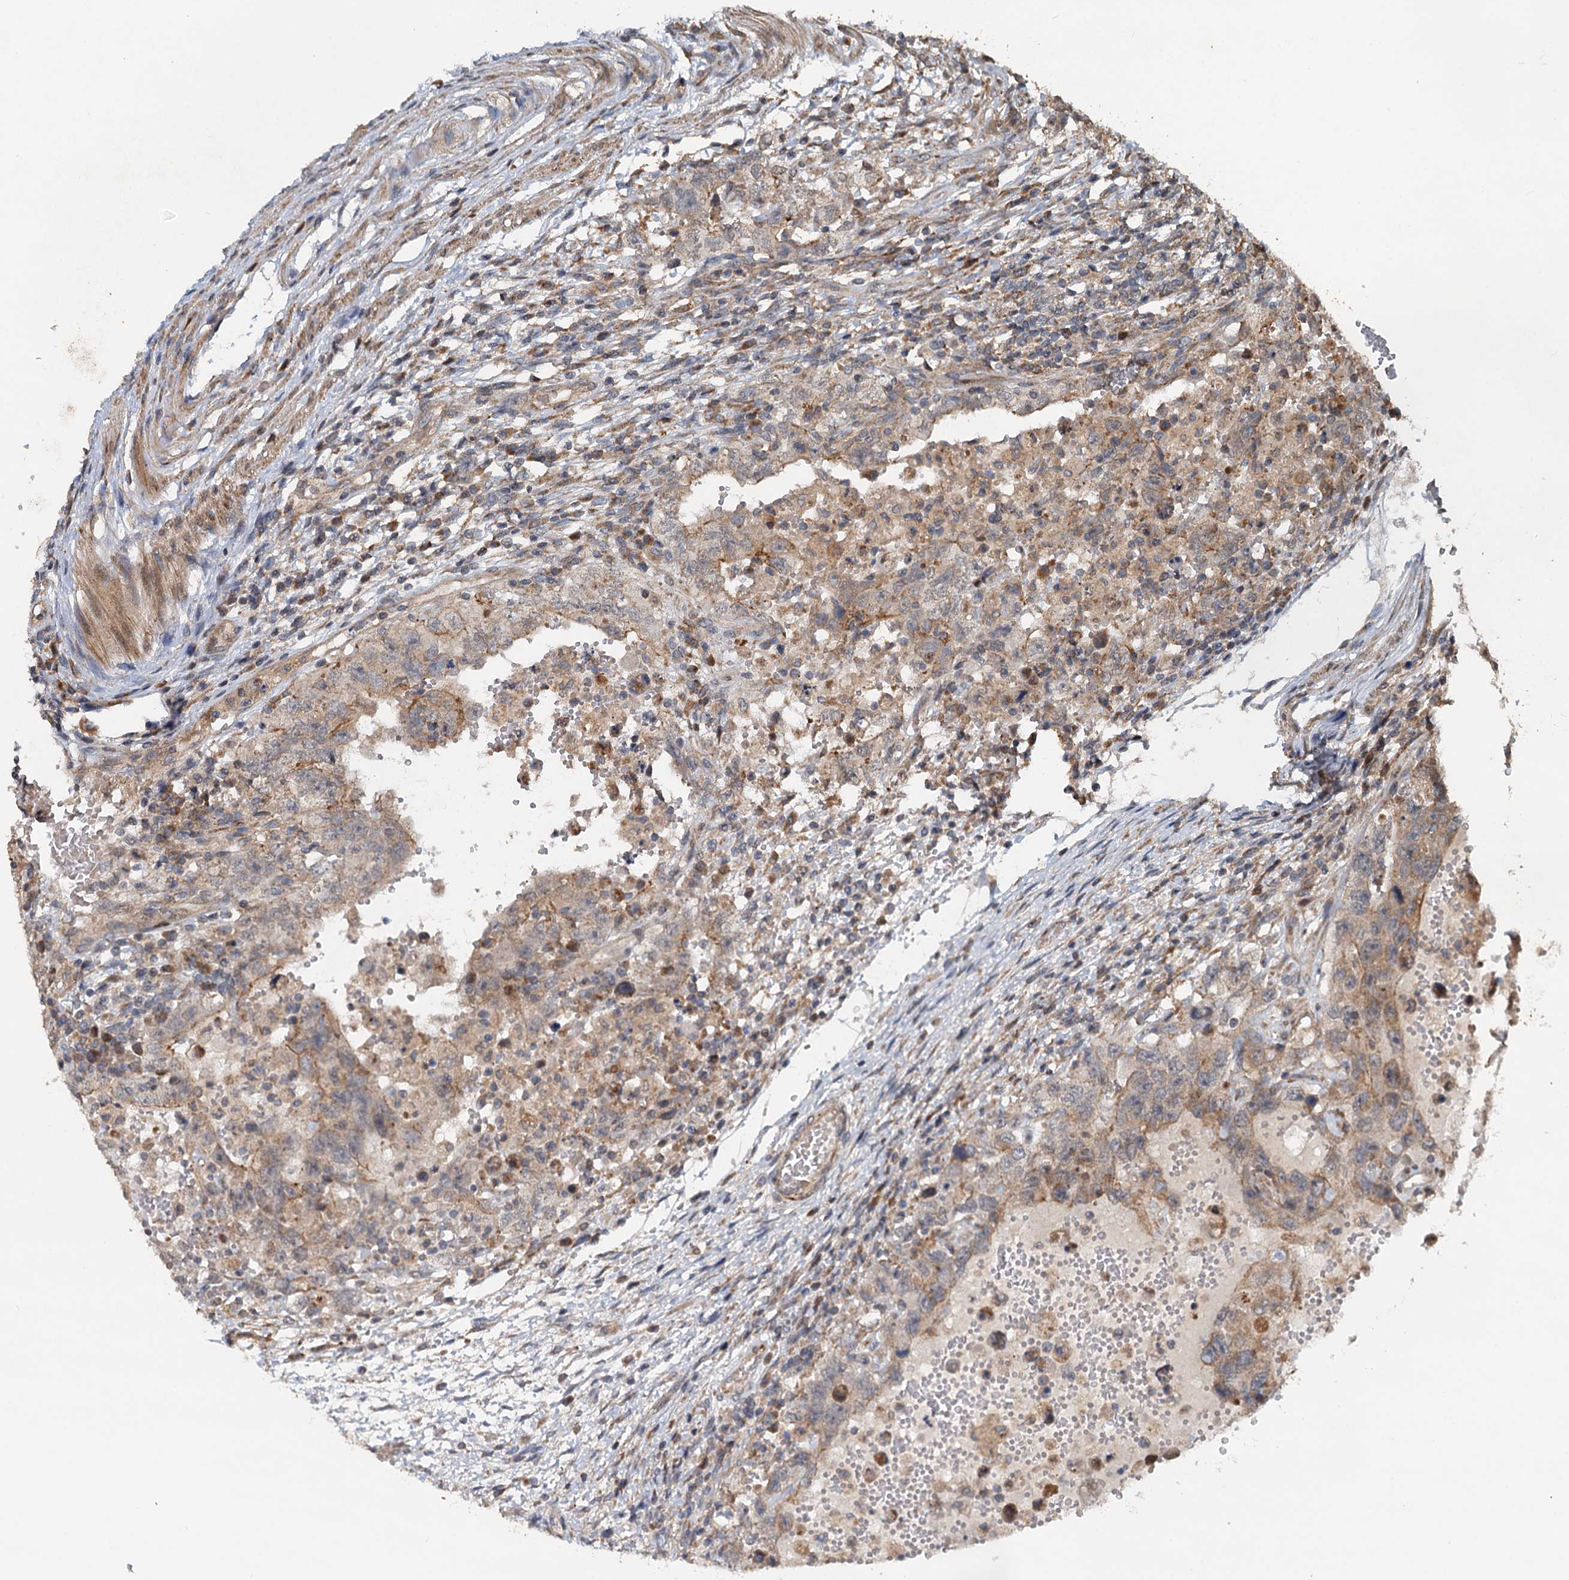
{"staining": {"intensity": "weak", "quantity": "25%-75%", "location": "cytoplasmic/membranous"}, "tissue": "testis cancer", "cell_type": "Tumor cells", "image_type": "cancer", "snomed": [{"axis": "morphology", "description": "Carcinoma, Embryonal, NOS"}, {"axis": "topography", "description": "Testis"}], "caption": "A histopathology image of human testis cancer stained for a protein displays weak cytoplasmic/membranous brown staining in tumor cells.", "gene": "LRRK2", "patient": {"sex": "male", "age": 26}}